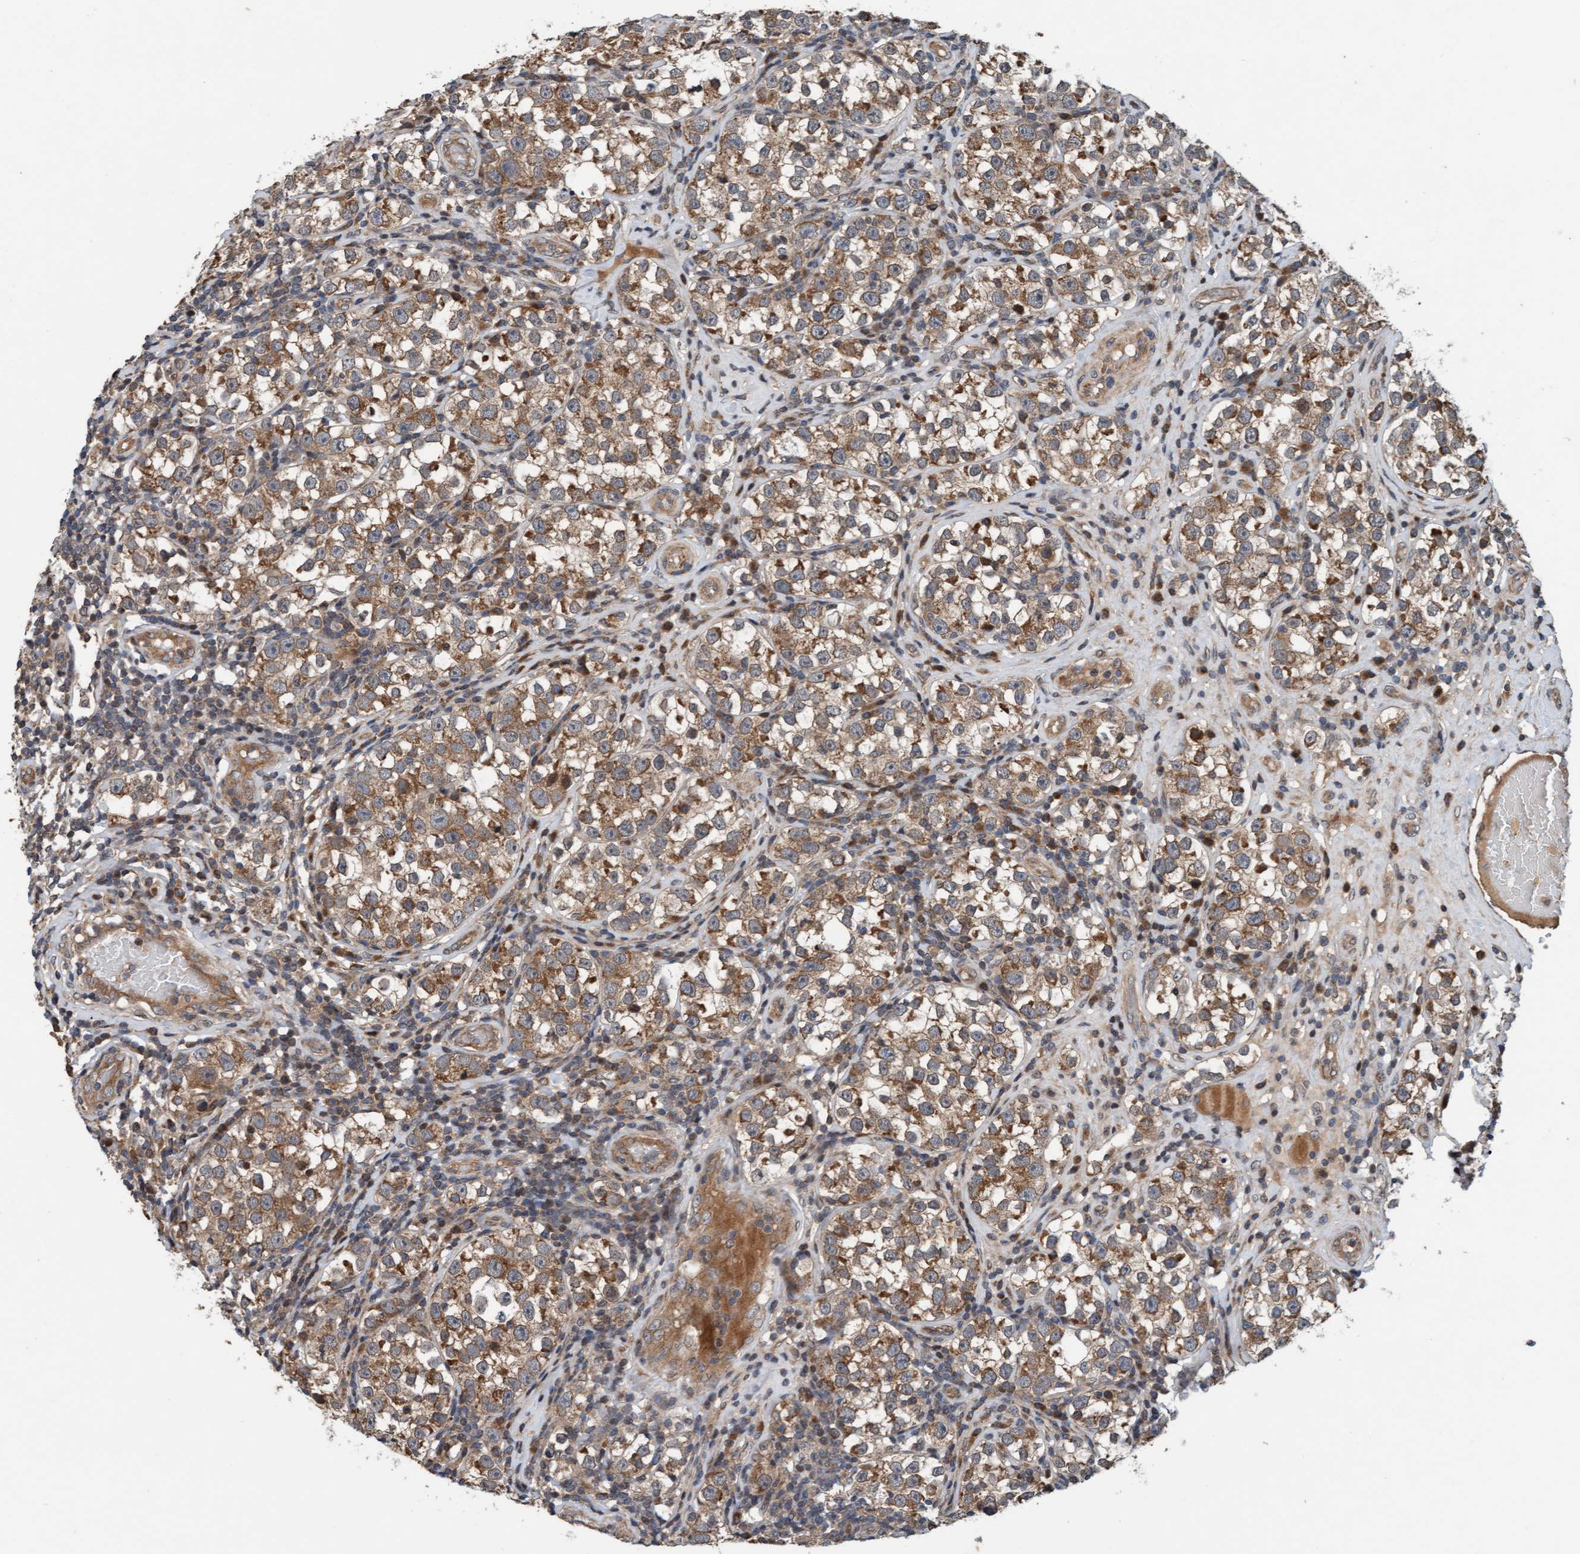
{"staining": {"intensity": "weak", "quantity": ">75%", "location": "cytoplasmic/membranous"}, "tissue": "testis cancer", "cell_type": "Tumor cells", "image_type": "cancer", "snomed": [{"axis": "morphology", "description": "Normal tissue, NOS"}, {"axis": "morphology", "description": "Seminoma, NOS"}, {"axis": "topography", "description": "Testis"}], "caption": "Immunohistochemical staining of human testis seminoma demonstrates low levels of weak cytoplasmic/membranous protein expression in about >75% of tumor cells.", "gene": "MLXIP", "patient": {"sex": "male", "age": 43}}